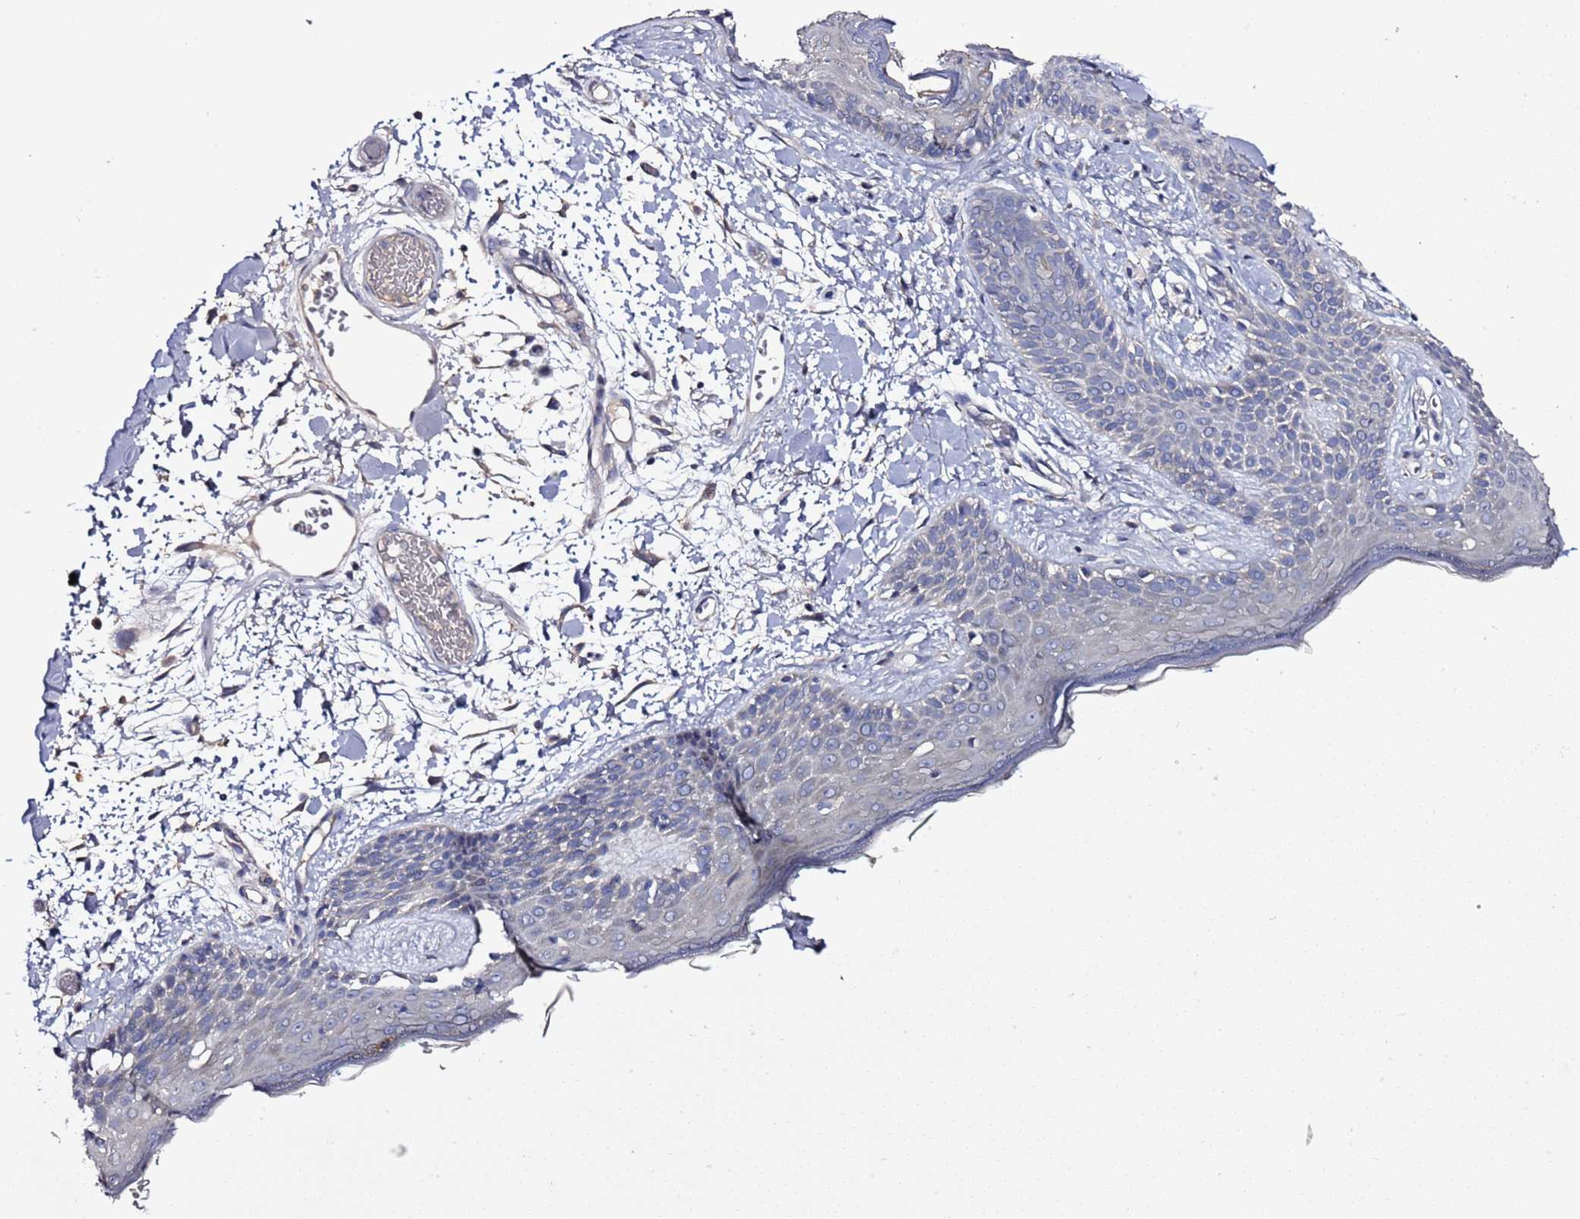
{"staining": {"intensity": "negative", "quantity": "none", "location": "none"}, "tissue": "skin", "cell_type": "Fibroblasts", "image_type": "normal", "snomed": [{"axis": "morphology", "description": "Normal tissue, NOS"}, {"axis": "topography", "description": "Skin"}], "caption": "Fibroblasts are negative for protein expression in normal human skin. (DAB IHC, high magnification).", "gene": "RABL2A", "patient": {"sex": "male", "age": 79}}